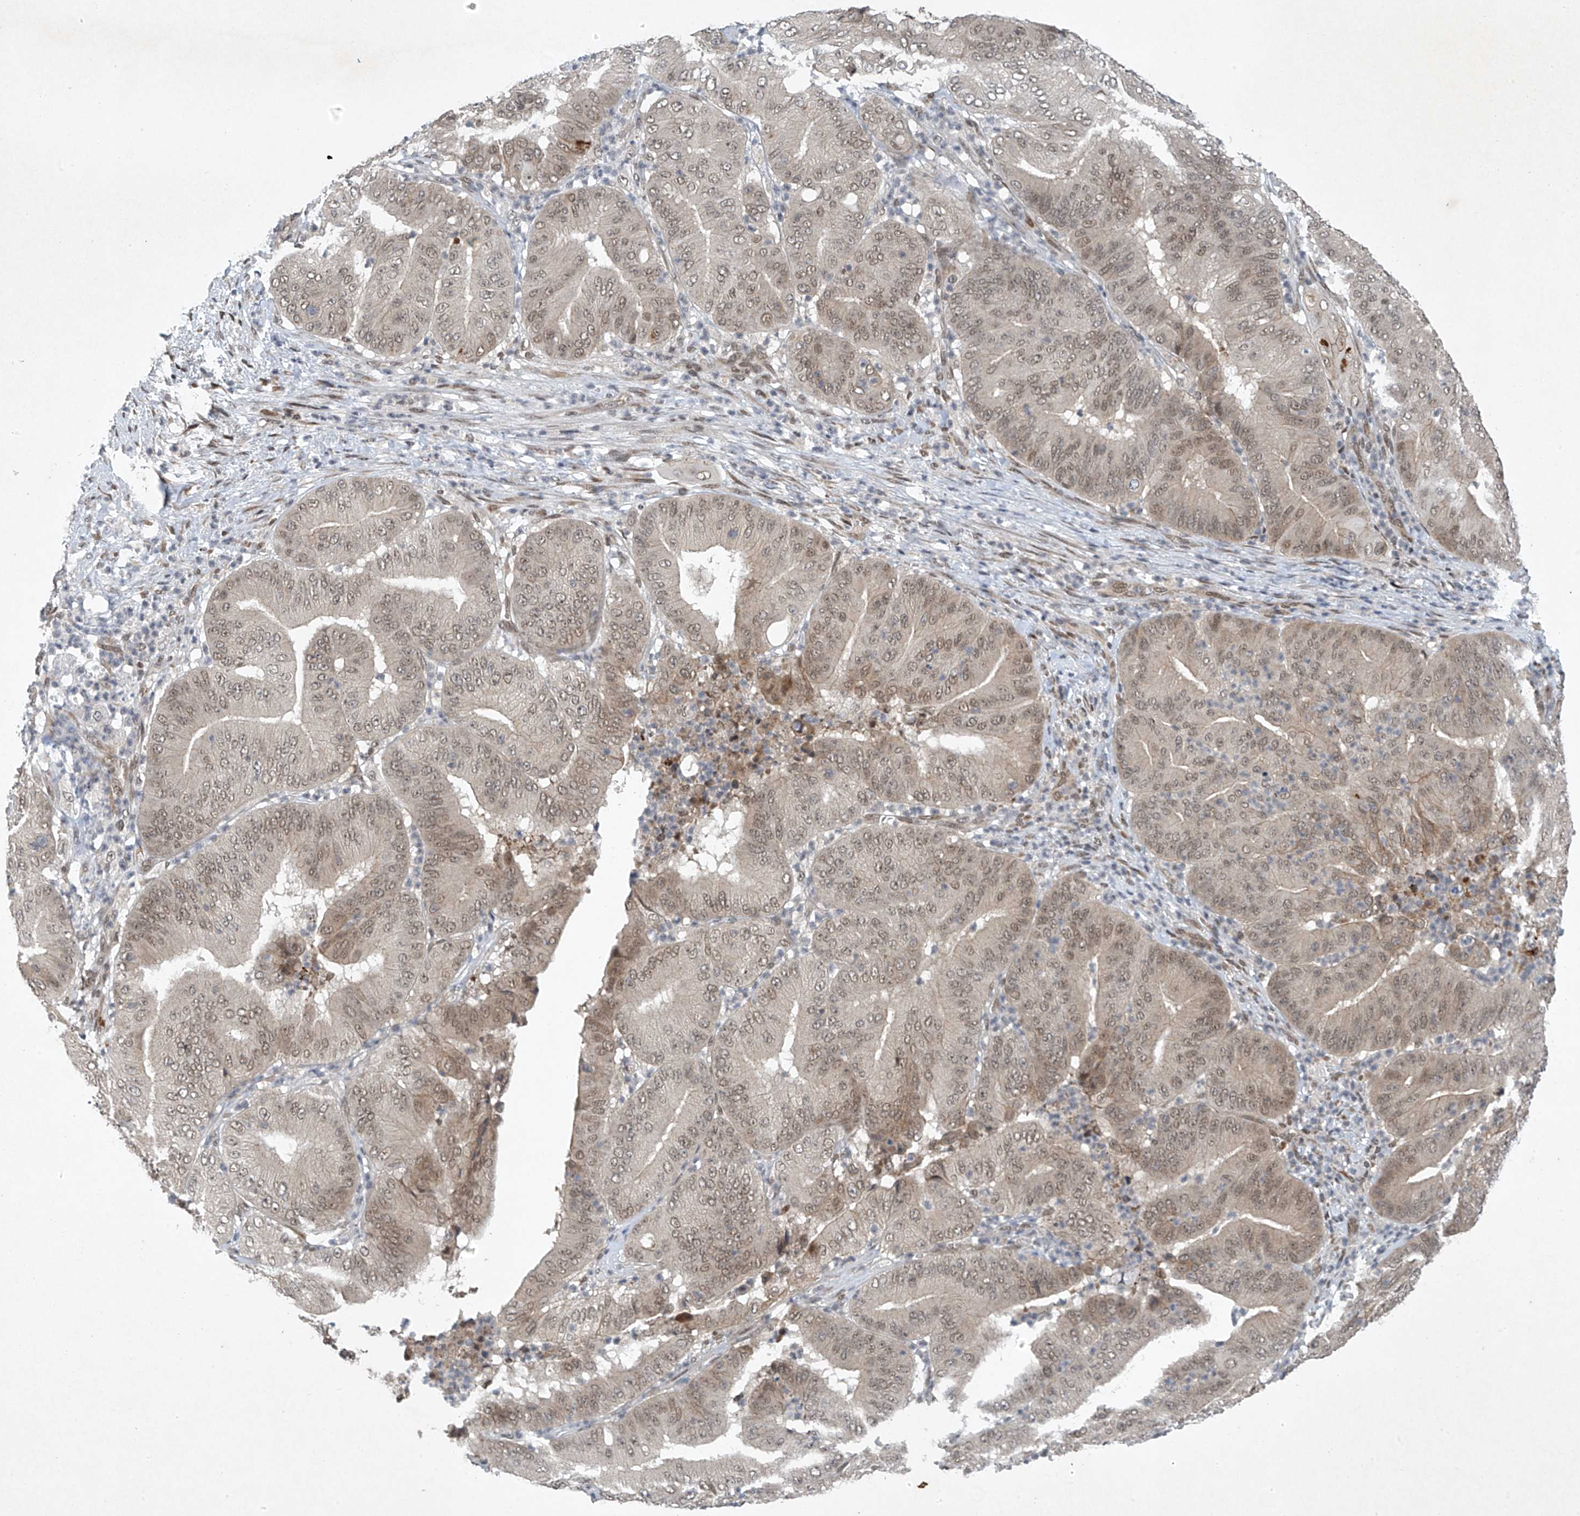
{"staining": {"intensity": "weak", "quantity": ">75%", "location": "nuclear"}, "tissue": "pancreatic cancer", "cell_type": "Tumor cells", "image_type": "cancer", "snomed": [{"axis": "morphology", "description": "Adenocarcinoma, NOS"}, {"axis": "topography", "description": "Pancreas"}], "caption": "Immunohistochemical staining of pancreatic adenocarcinoma shows low levels of weak nuclear protein positivity in about >75% of tumor cells.", "gene": "TAF8", "patient": {"sex": "female", "age": 77}}